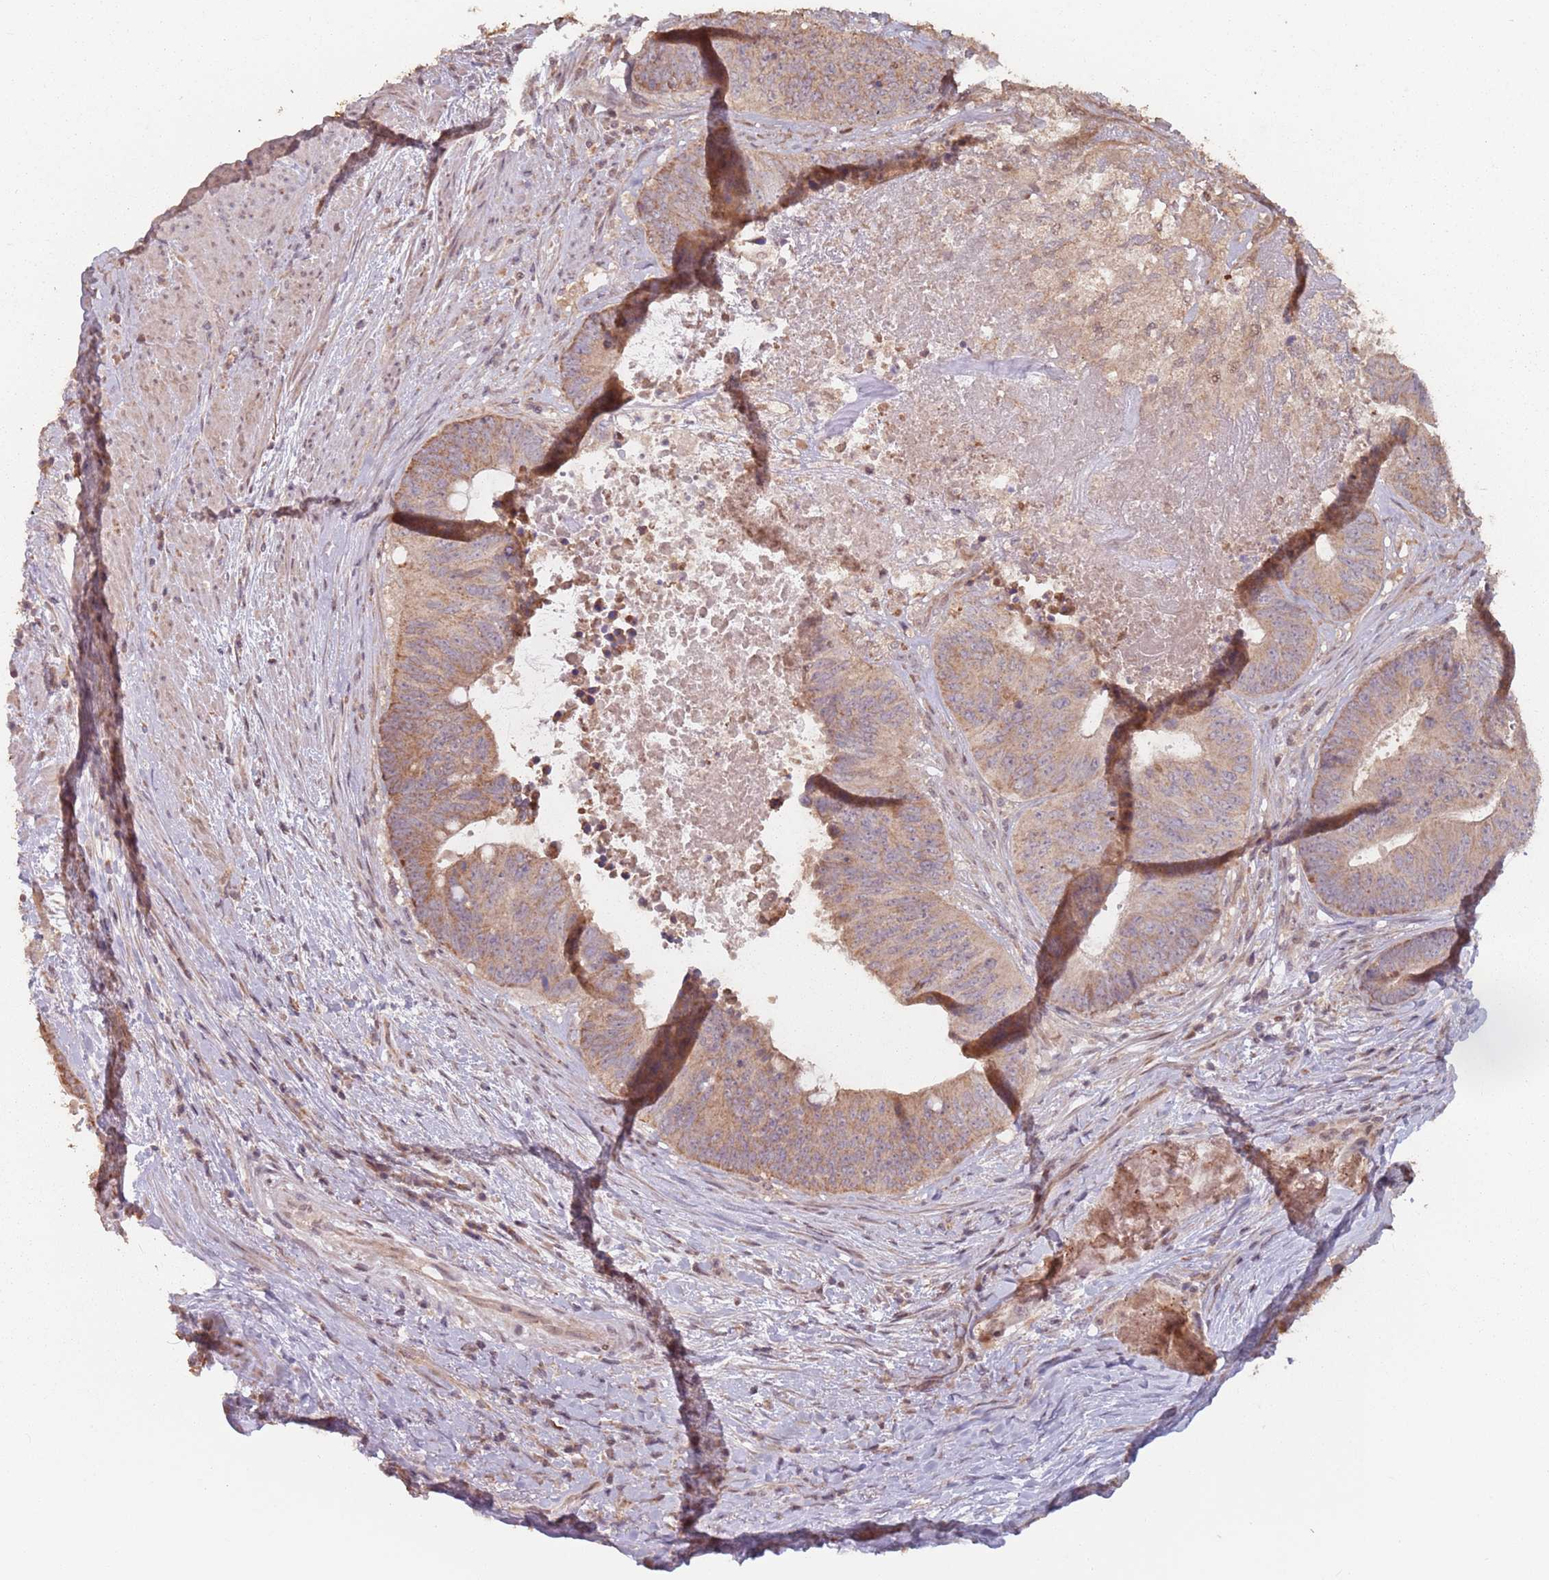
{"staining": {"intensity": "moderate", "quantity": ">75%", "location": "cytoplasmic/membranous"}, "tissue": "colorectal cancer", "cell_type": "Tumor cells", "image_type": "cancer", "snomed": [{"axis": "morphology", "description": "Adenocarcinoma, NOS"}, {"axis": "topography", "description": "Rectum"}], "caption": "There is medium levels of moderate cytoplasmic/membranous expression in tumor cells of colorectal cancer, as demonstrated by immunohistochemical staining (brown color).", "gene": "VPS52", "patient": {"sex": "male", "age": 72}}